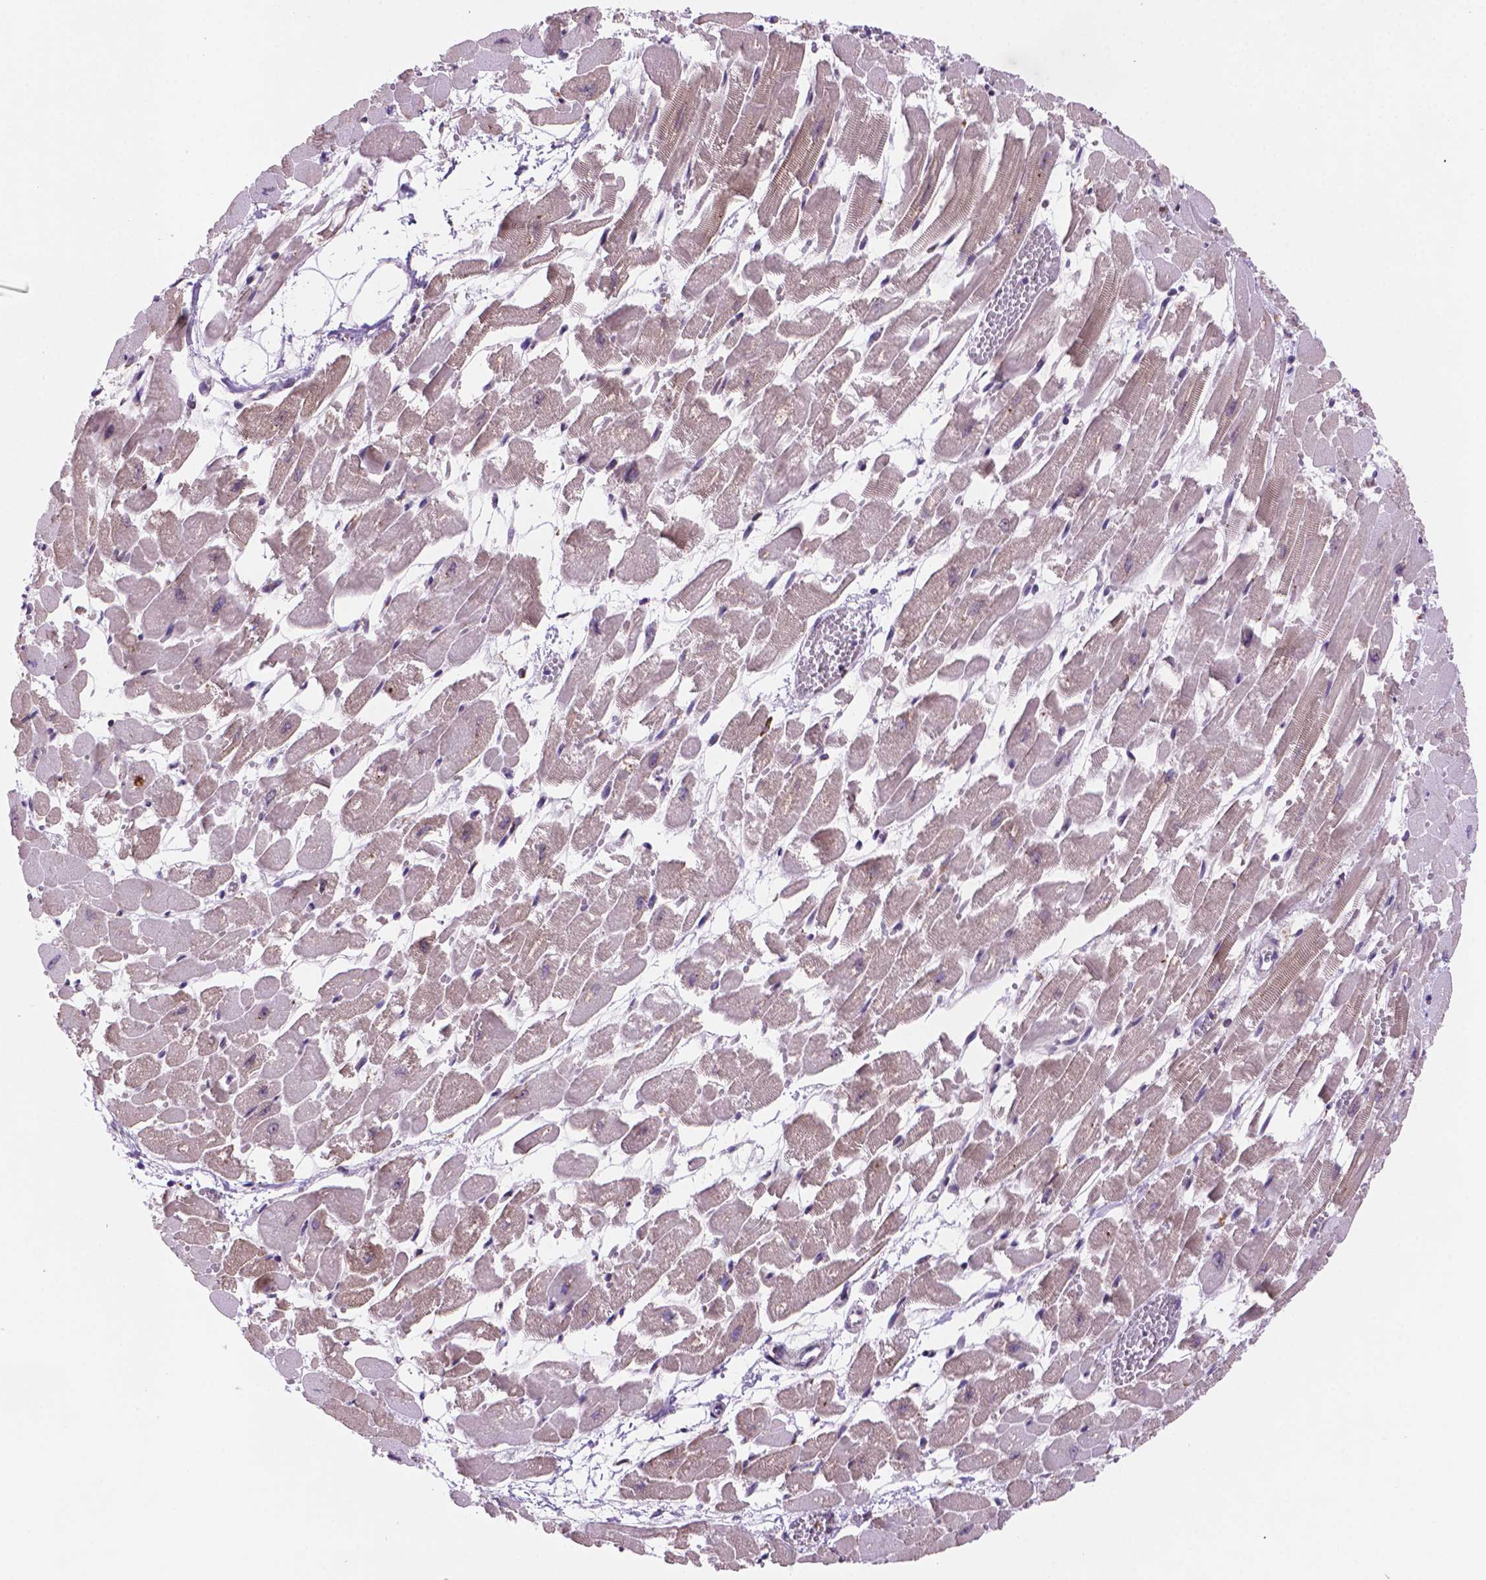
{"staining": {"intensity": "moderate", "quantity": "25%-75%", "location": "cytoplasmic/membranous"}, "tissue": "heart muscle", "cell_type": "Cardiomyocytes", "image_type": "normal", "snomed": [{"axis": "morphology", "description": "Normal tissue, NOS"}, {"axis": "topography", "description": "Heart"}], "caption": "Human heart muscle stained with a brown dye displays moderate cytoplasmic/membranous positive expression in approximately 25%-75% of cardiomyocytes.", "gene": "FNIP1", "patient": {"sex": "female", "age": 52}}